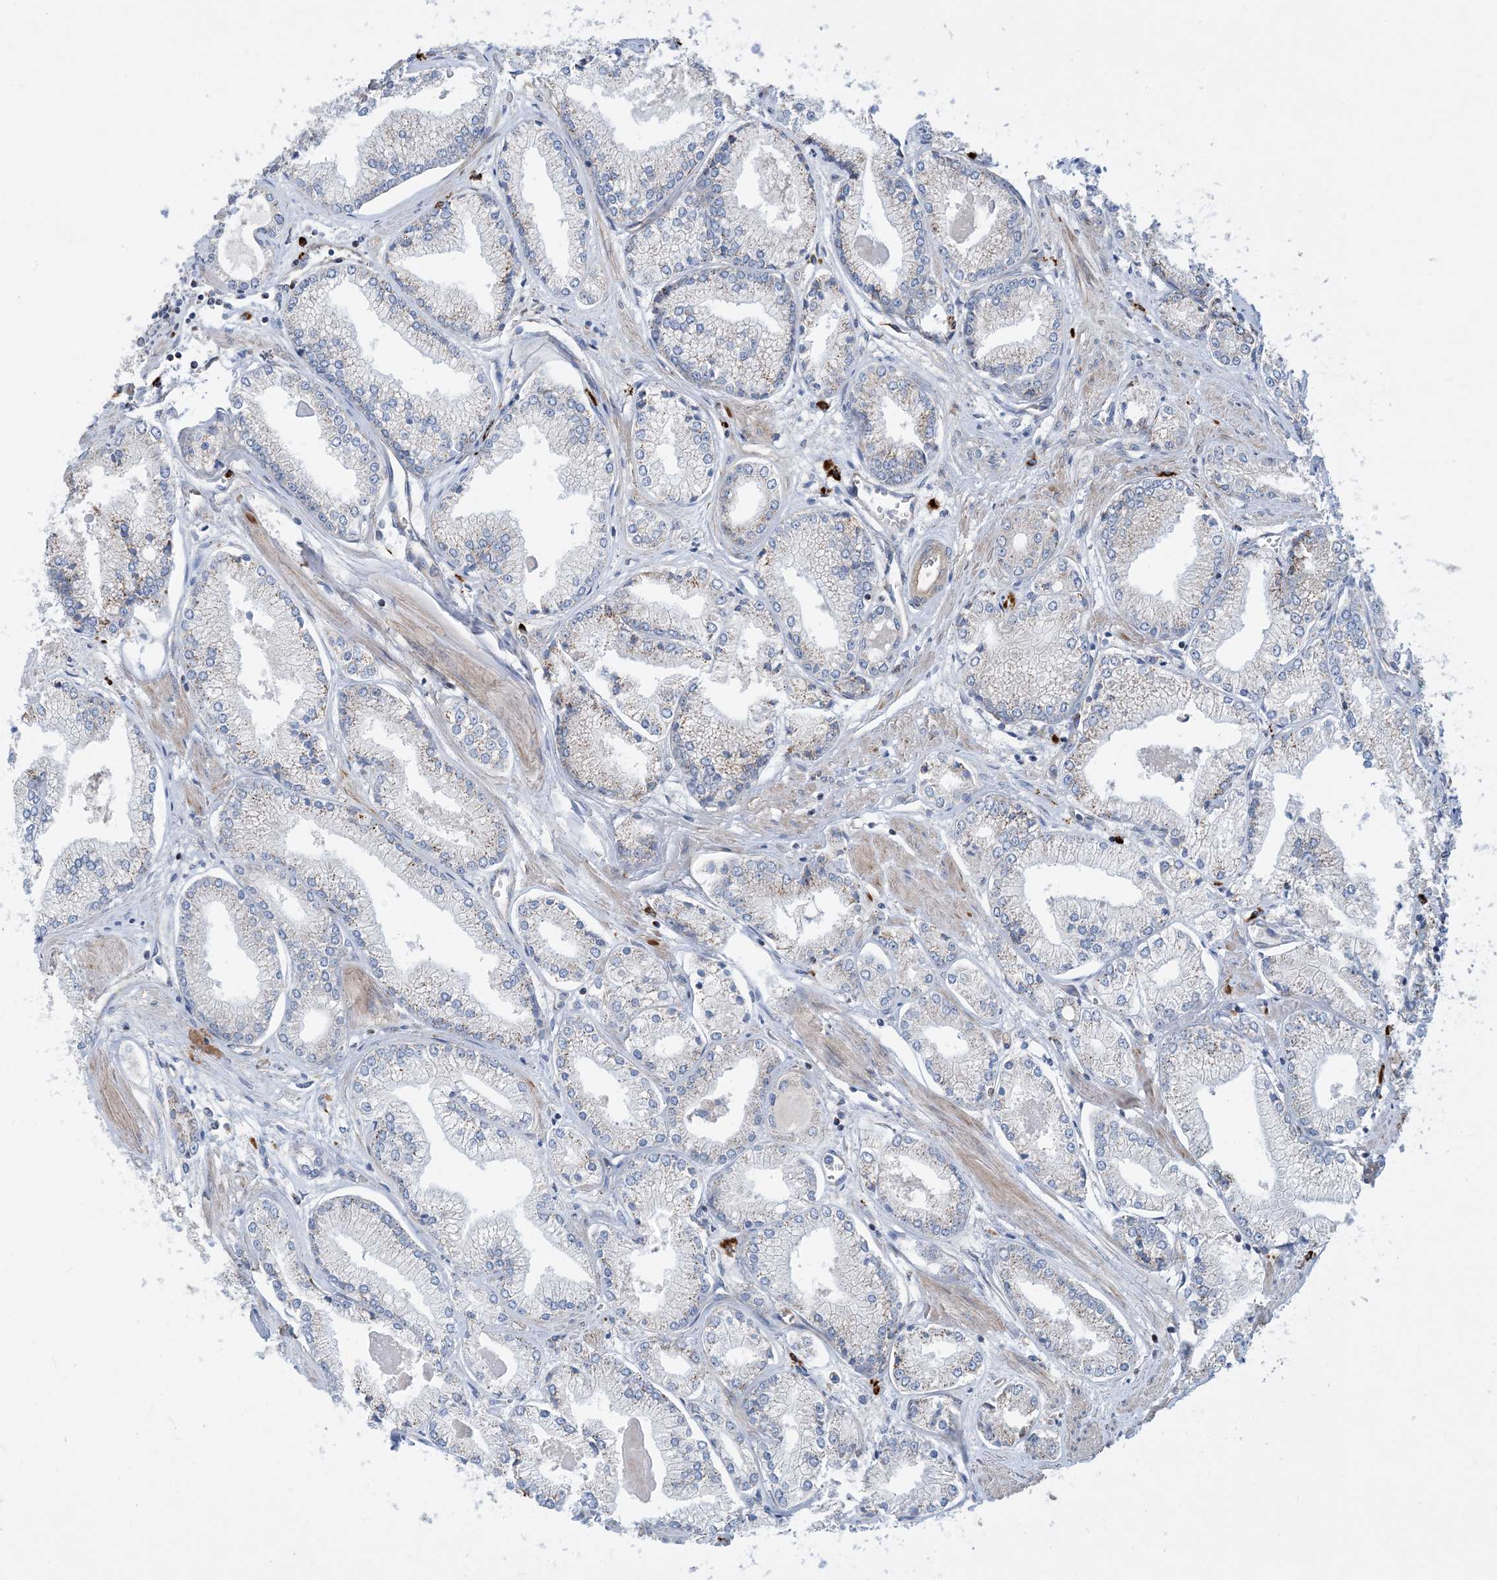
{"staining": {"intensity": "weak", "quantity": "25%-75%", "location": "cytoplasmic/membranous"}, "tissue": "prostate cancer", "cell_type": "Tumor cells", "image_type": "cancer", "snomed": [{"axis": "morphology", "description": "Adenocarcinoma, Low grade"}, {"axis": "topography", "description": "Prostate"}], "caption": "Prostate cancer stained with DAB immunohistochemistry displays low levels of weak cytoplasmic/membranous expression in about 25%-75% of tumor cells. (Brightfield microscopy of DAB IHC at high magnification).", "gene": "PCDHGA1", "patient": {"sex": "male", "age": 60}}